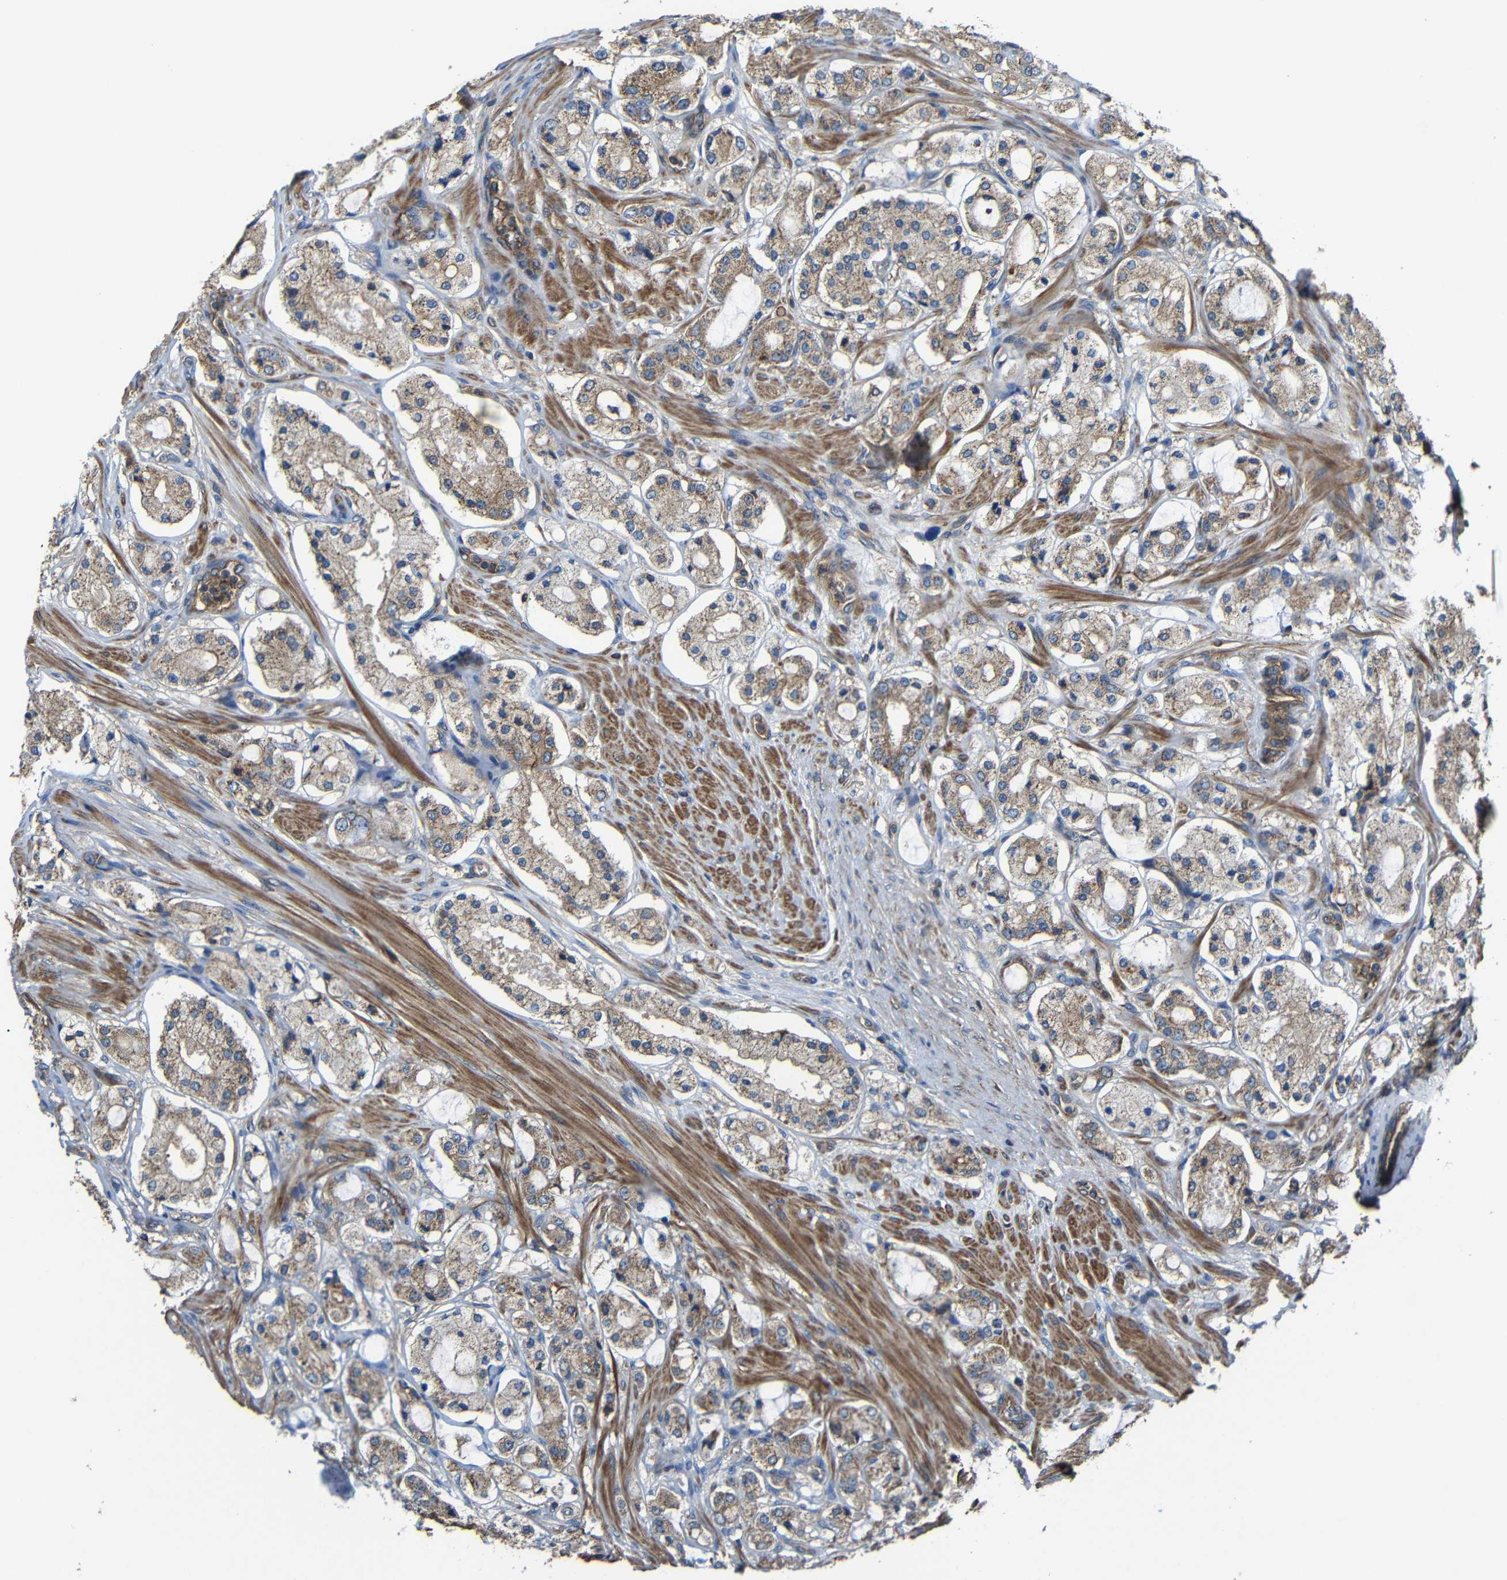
{"staining": {"intensity": "moderate", "quantity": ">75%", "location": "cytoplasmic/membranous"}, "tissue": "prostate cancer", "cell_type": "Tumor cells", "image_type": "cancer", "snomed": [{"axis": "morphology", "description": "Adenocarcinoma, High grade"}, {"axis": "topography", "description": "Prostate"}], "caption": "Moderate cytoplasmic/membranous protein expression is identified in about >75% of tumor cells in prostate adenocarcinoma (high-grade).", "gene": "PTCH1", "patient": {"sex": "male", "age": 65}}